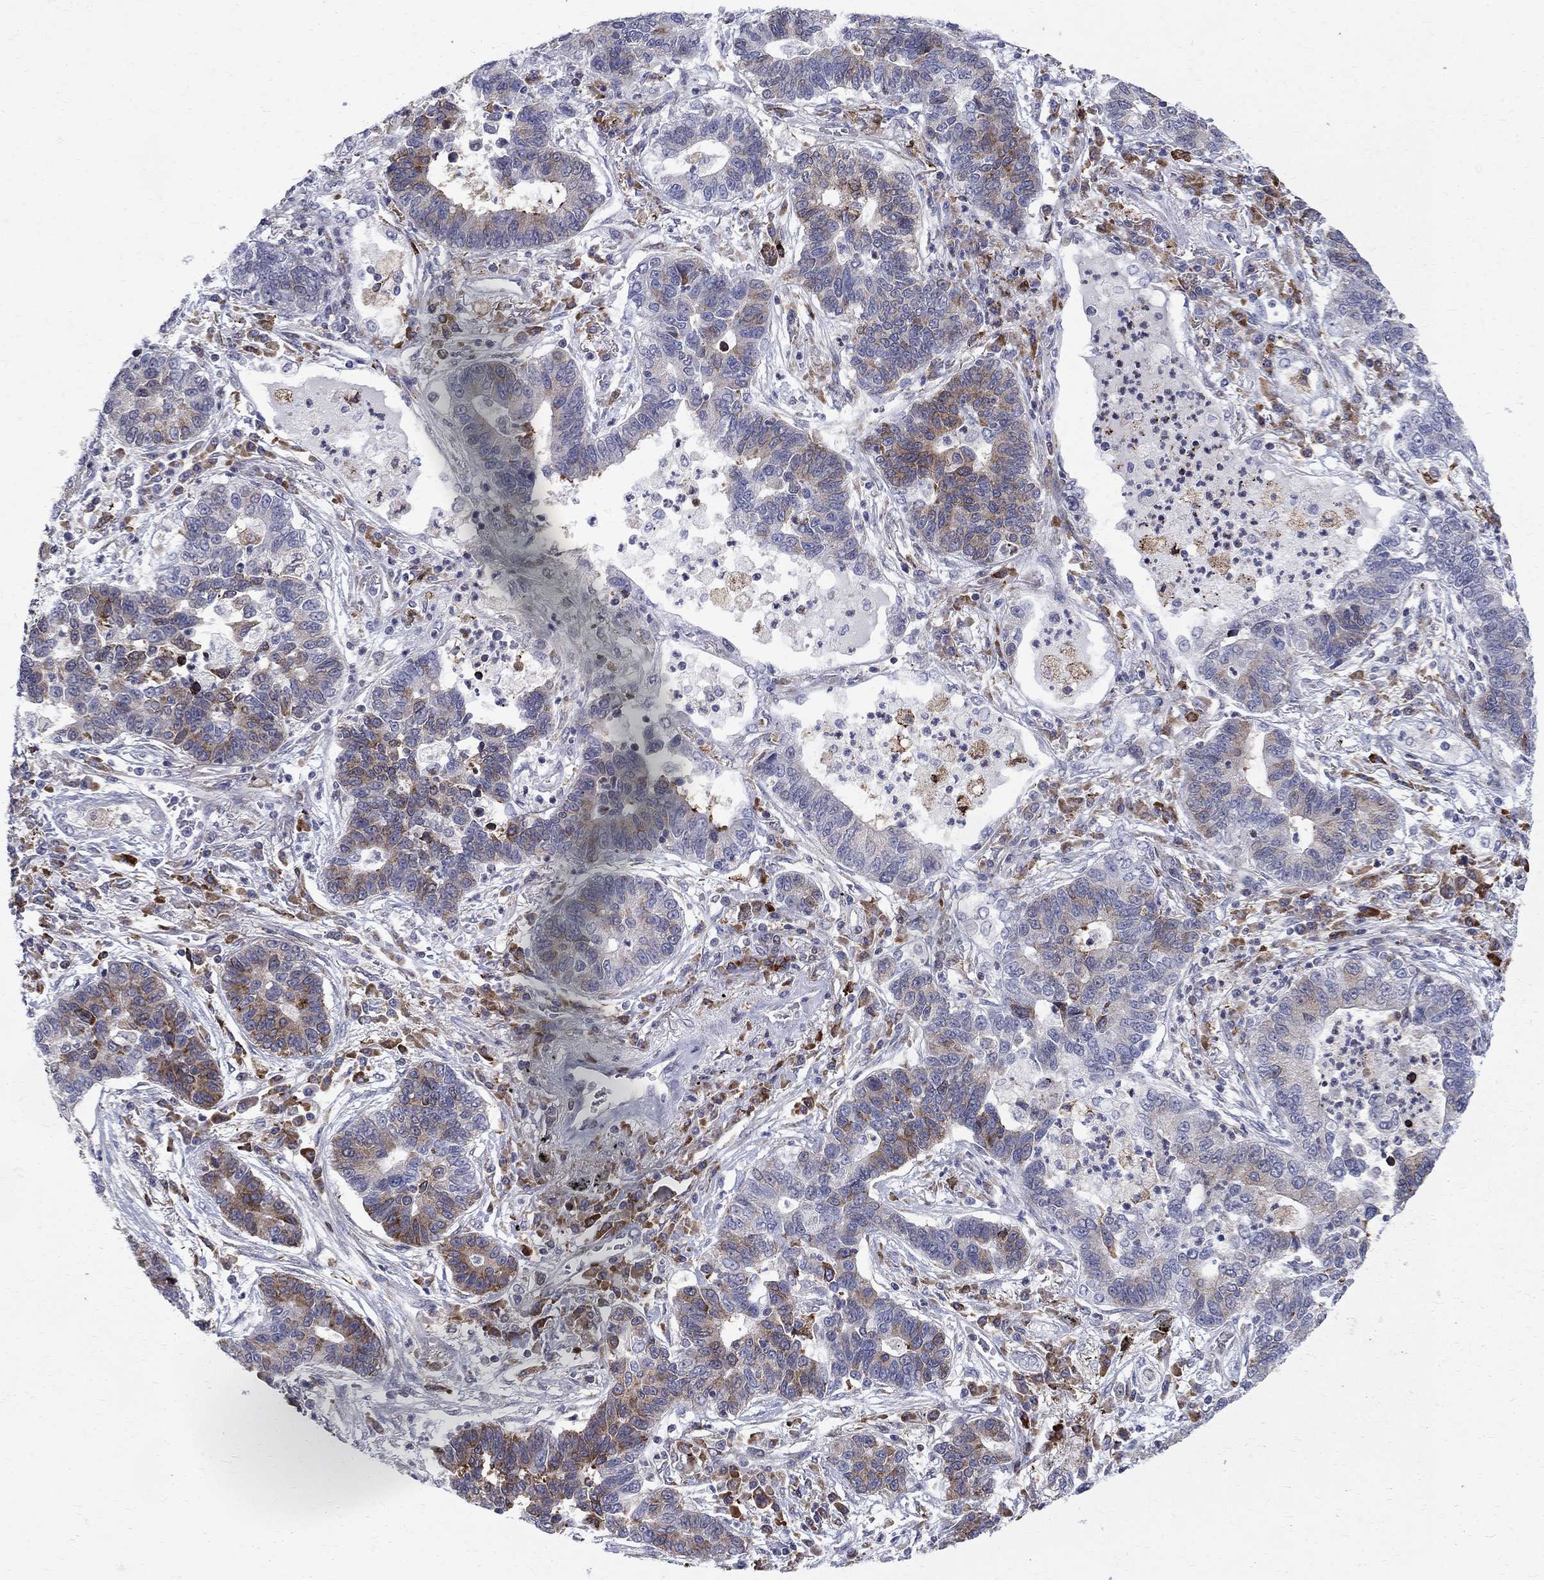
{"staining": {"intensity": "strong", "quantity": "<25%", "location": "cytoplasmic/membranous"}, "tissue": "lung cancer", "cell_type": "Tumor cells", "image_type": "cancer", "snomed": [{"axis": "morphology", "description": "Adenocarcinoma, NOS"}, {"axis": "topography", "description": "Lung"}], "caption": "Immunohistochemistry (DAB (3,3'-diaminobenzidine)) staining of human lung cancer demonstrates strong cytoplasmic/membranous protein expression in approximately <25% of tumor cells.", "gene": "CAB39L", "patient": {"sex": "female", "age": 57}}